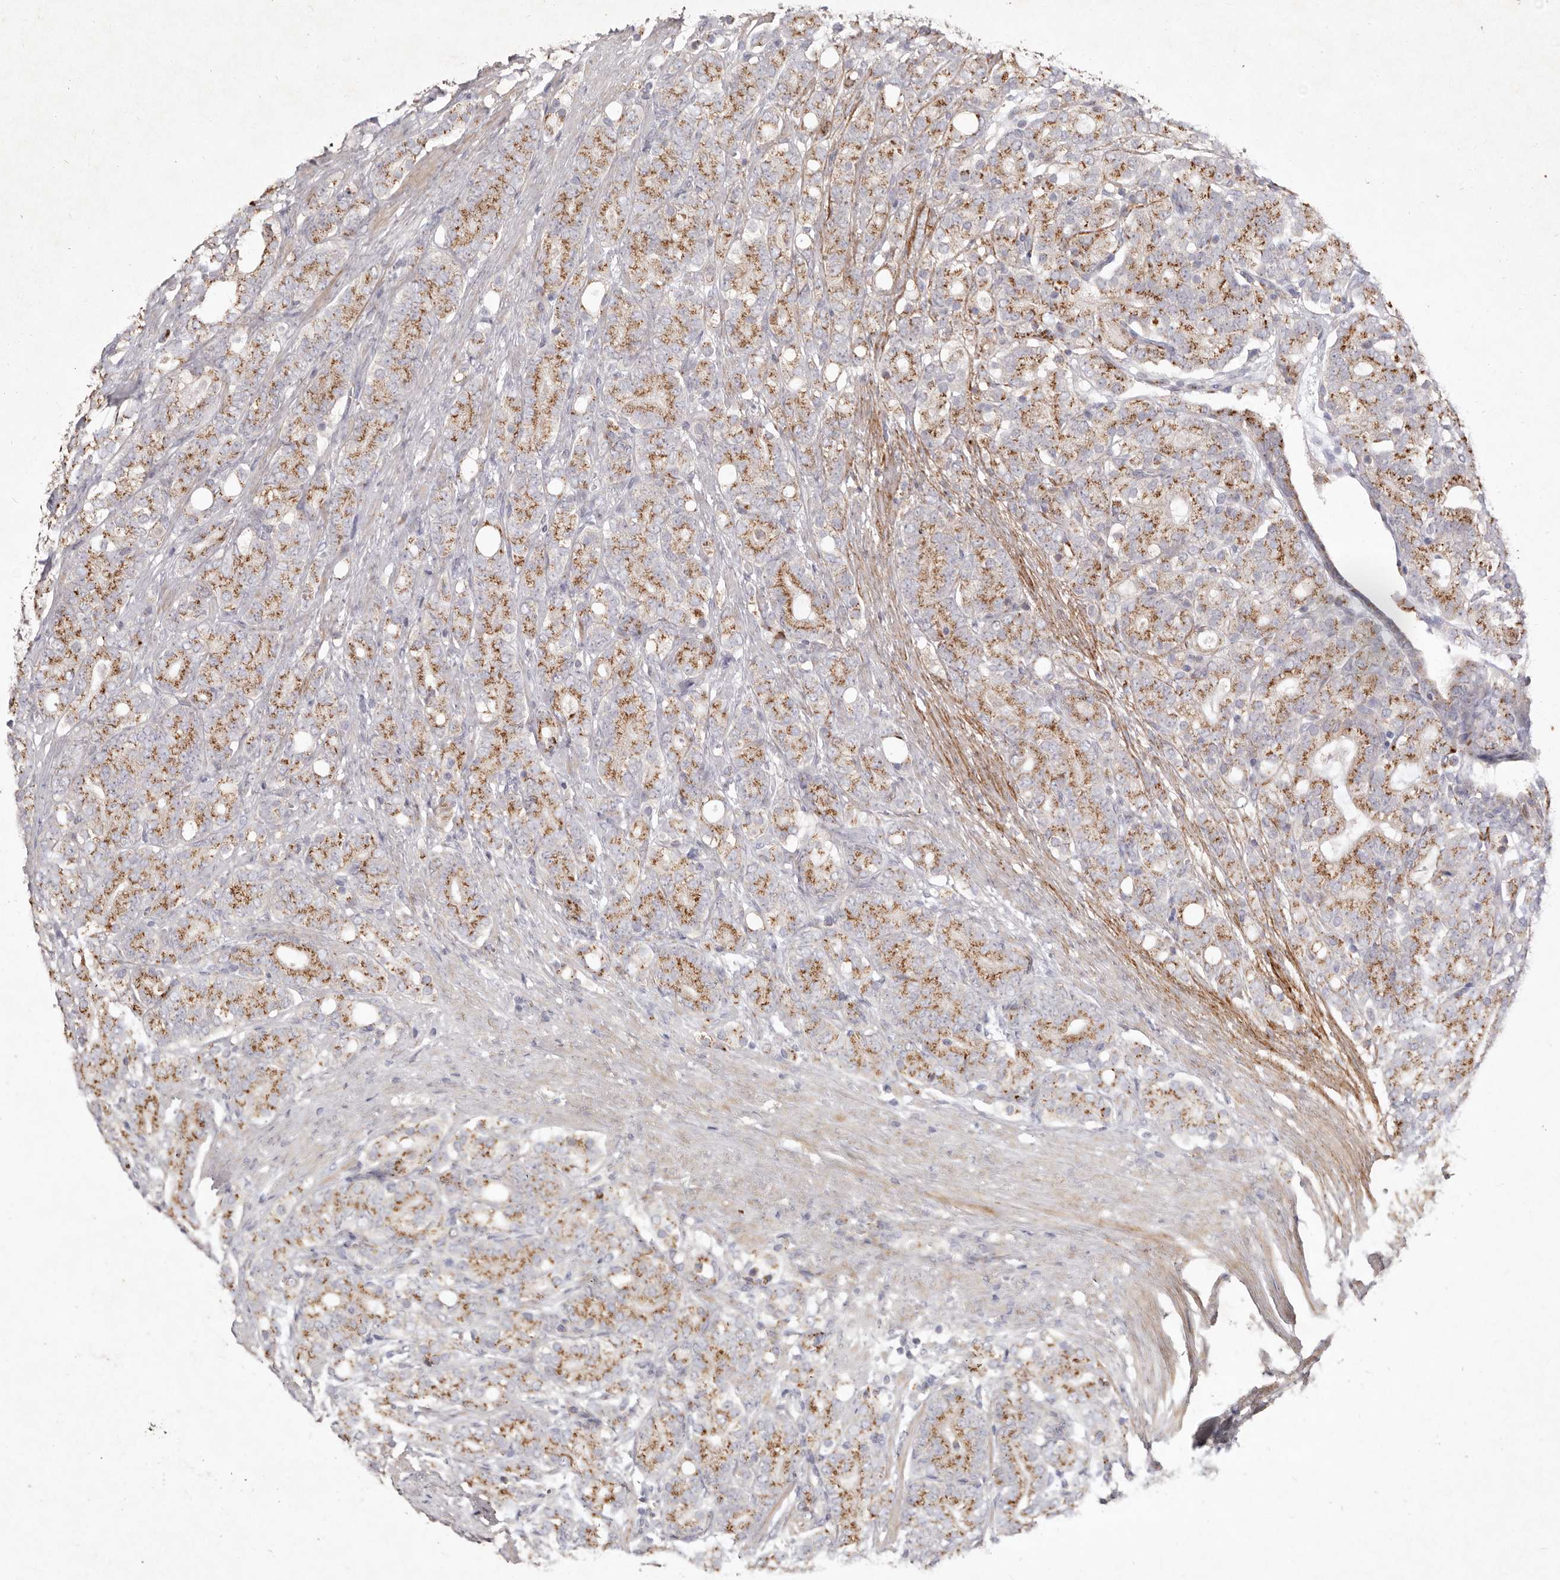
{"staining": {"intensity": "moderate", "quantity": ">75%", "location": "cytoplasmic/membranous"}, "tissue": "prostate cancer", "cell_type": "Tumor cells", "image_type": "cancer", "snomed": [{"axis": "morphology", "description": "Adenocarcinoma, High grade"}, {"axis": "topography", "description": "Prostate"}], "caption": "Brown immunohistochemical staining in prostate cancer displays moderate cytoplasmic/membranous positivity in about >75% of tumor cells.", "gene": "USP24", "patient": {"sex": "male", "age": 57}}